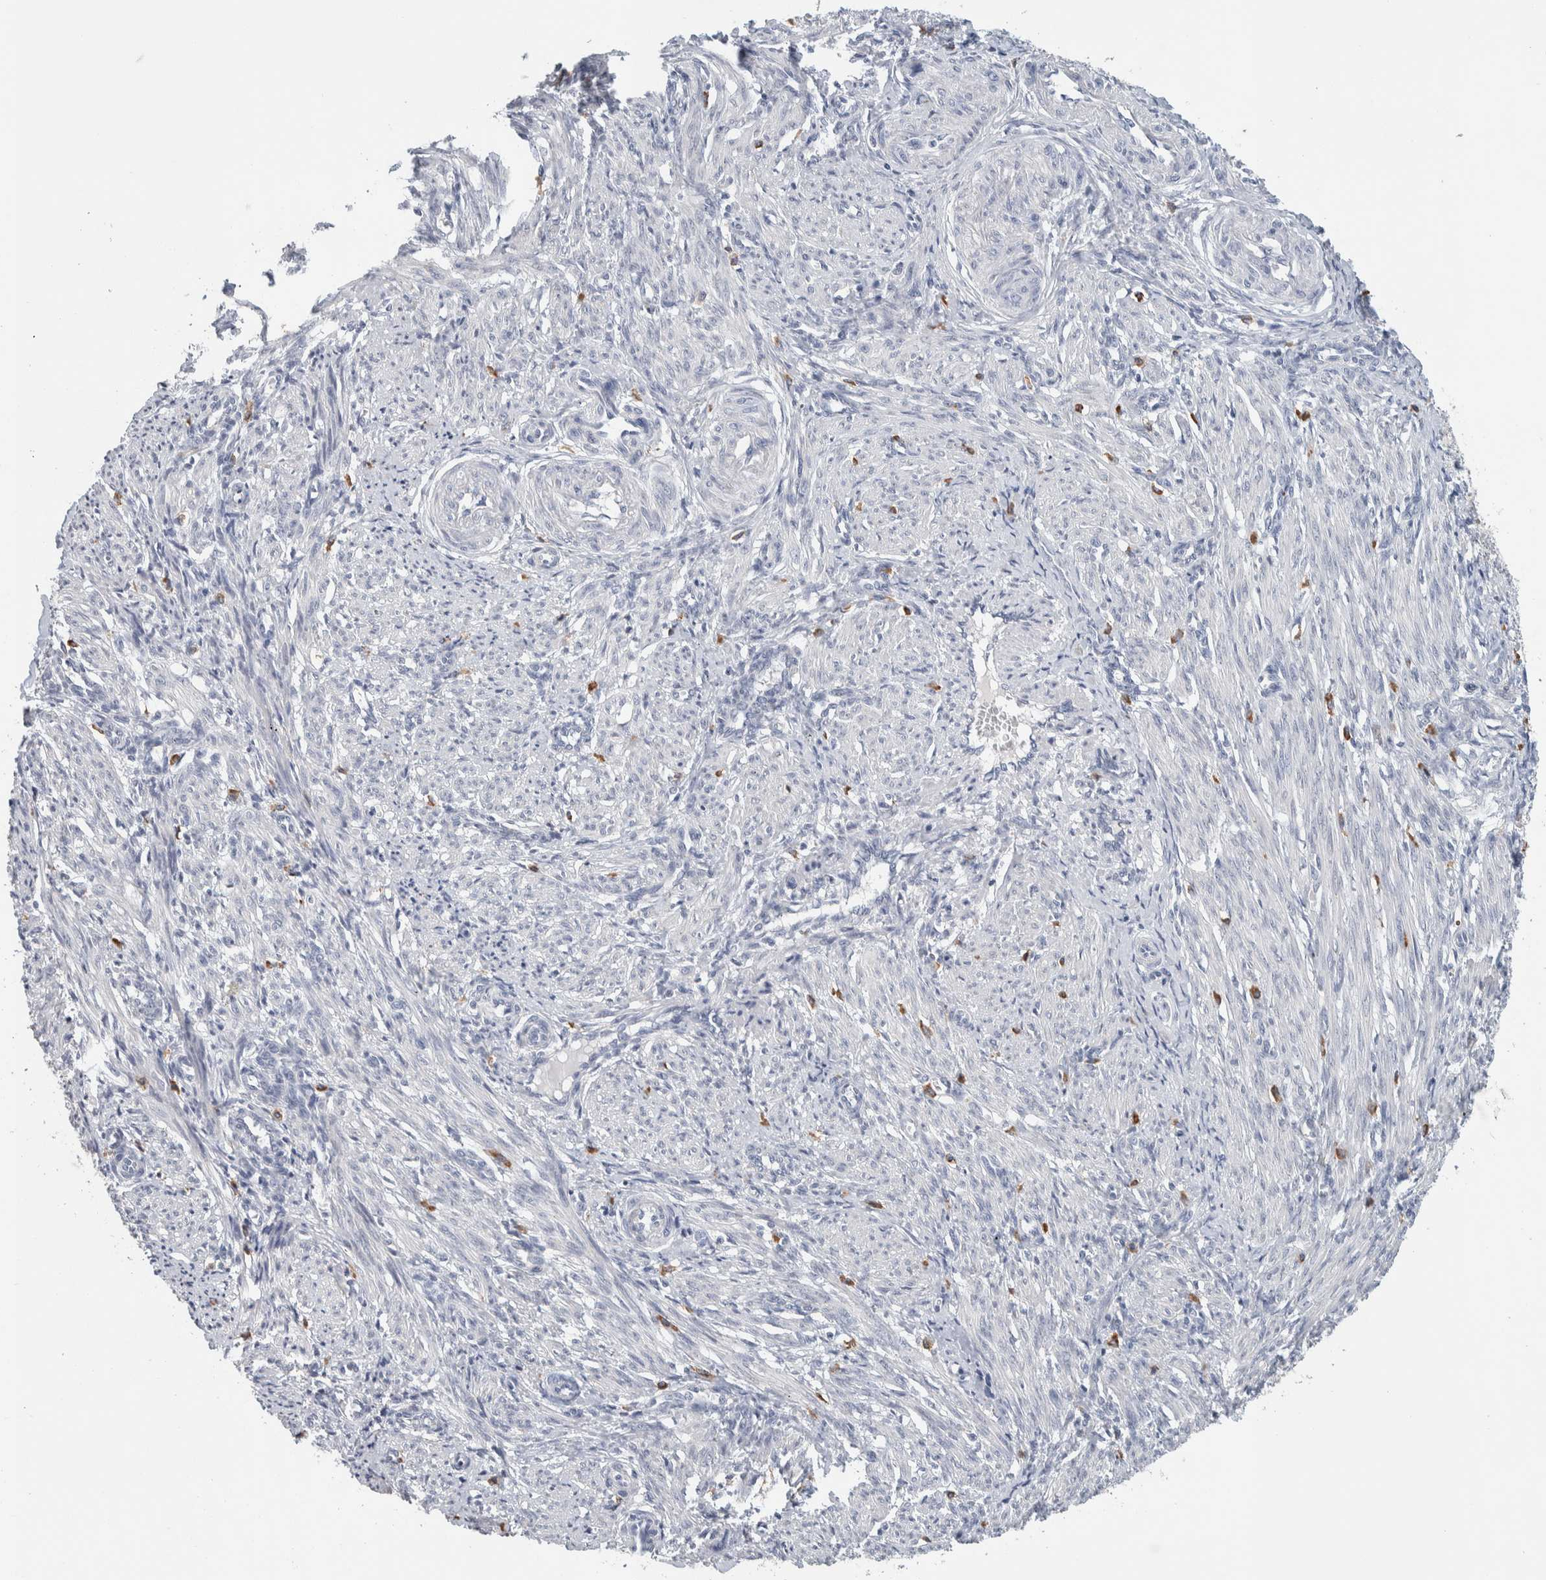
{"staining": {"intensity": "negative", "quantity": "none", "location": "none"}, "tissue": "smooth muscle", "cell_type": "Smooth muscle cells", "image_type": "normal", "snomed": [{"axis": "morphology", "description": "Normal tissue, NOS"}, {"axis": "topography", "description": "Endometrium"}], "caption": "Smooth muscle was stained to show a protein in brown. There is no significant staining in smooth muscle cells. (DAB (3,3'-diaminobenzidine) immunohistochemistry, high magnification).", "gene": "SCN2A", "patient": {"sex": "female", "age": 33}}